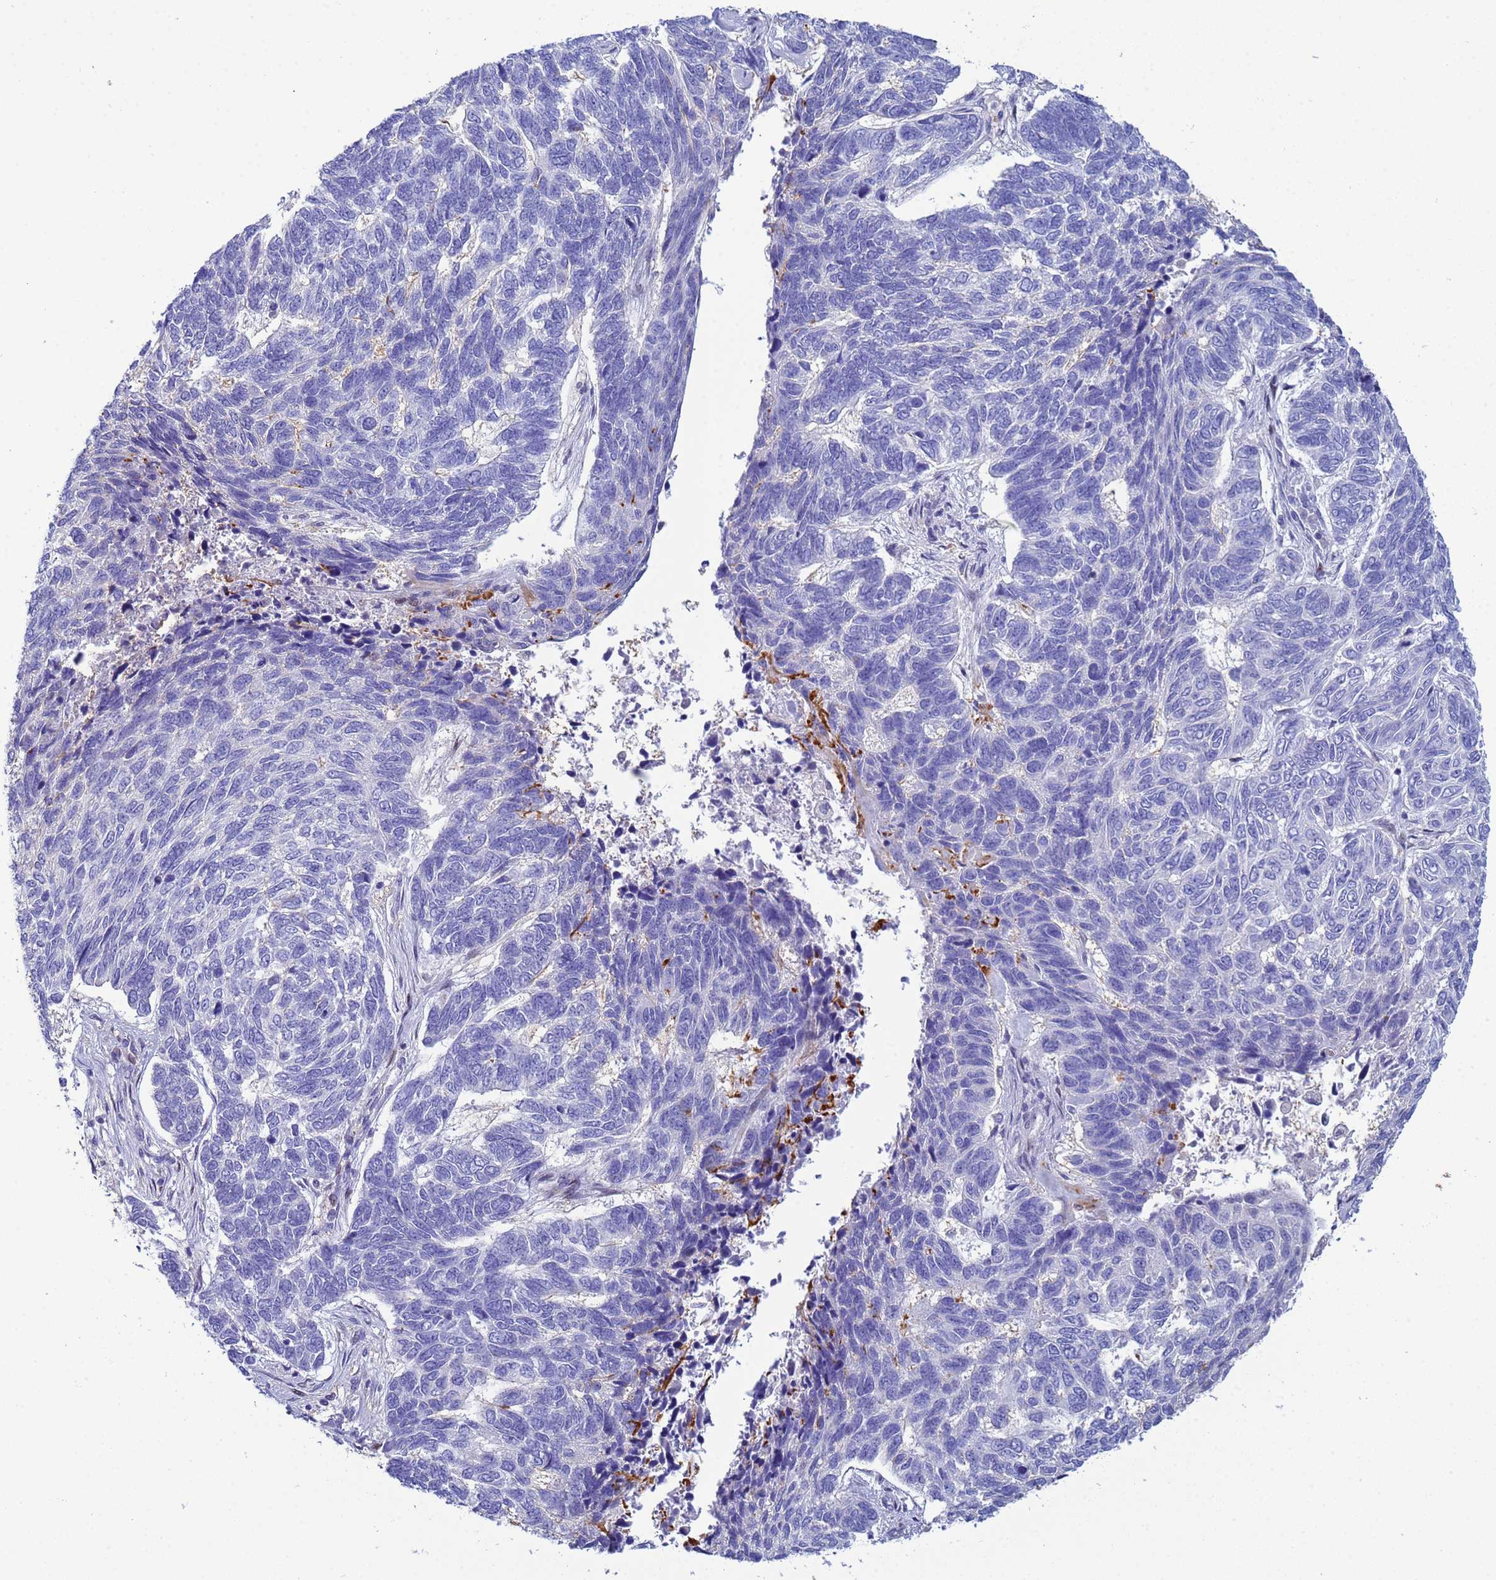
{"staining": {"intensity": "negative", "quantity": "none", "location": "none"}, "tissue": "skin cancer", "cell_type": "Tumor cells", "image_type": "cancer", "snomed": [{"axis": "morphology", "description": "Basal cell carcinoma"}, {"axis": "topography", "description": "Skin"}], "caption": "DAB (3,3'-diaminobenzidine) immunohistochemical staining of basal cell carcinoma (skin) demonstrates no significant staining in tumor cells.", "gene": "PPP6R1", "patient": {"sex": "female", "age": 65}}